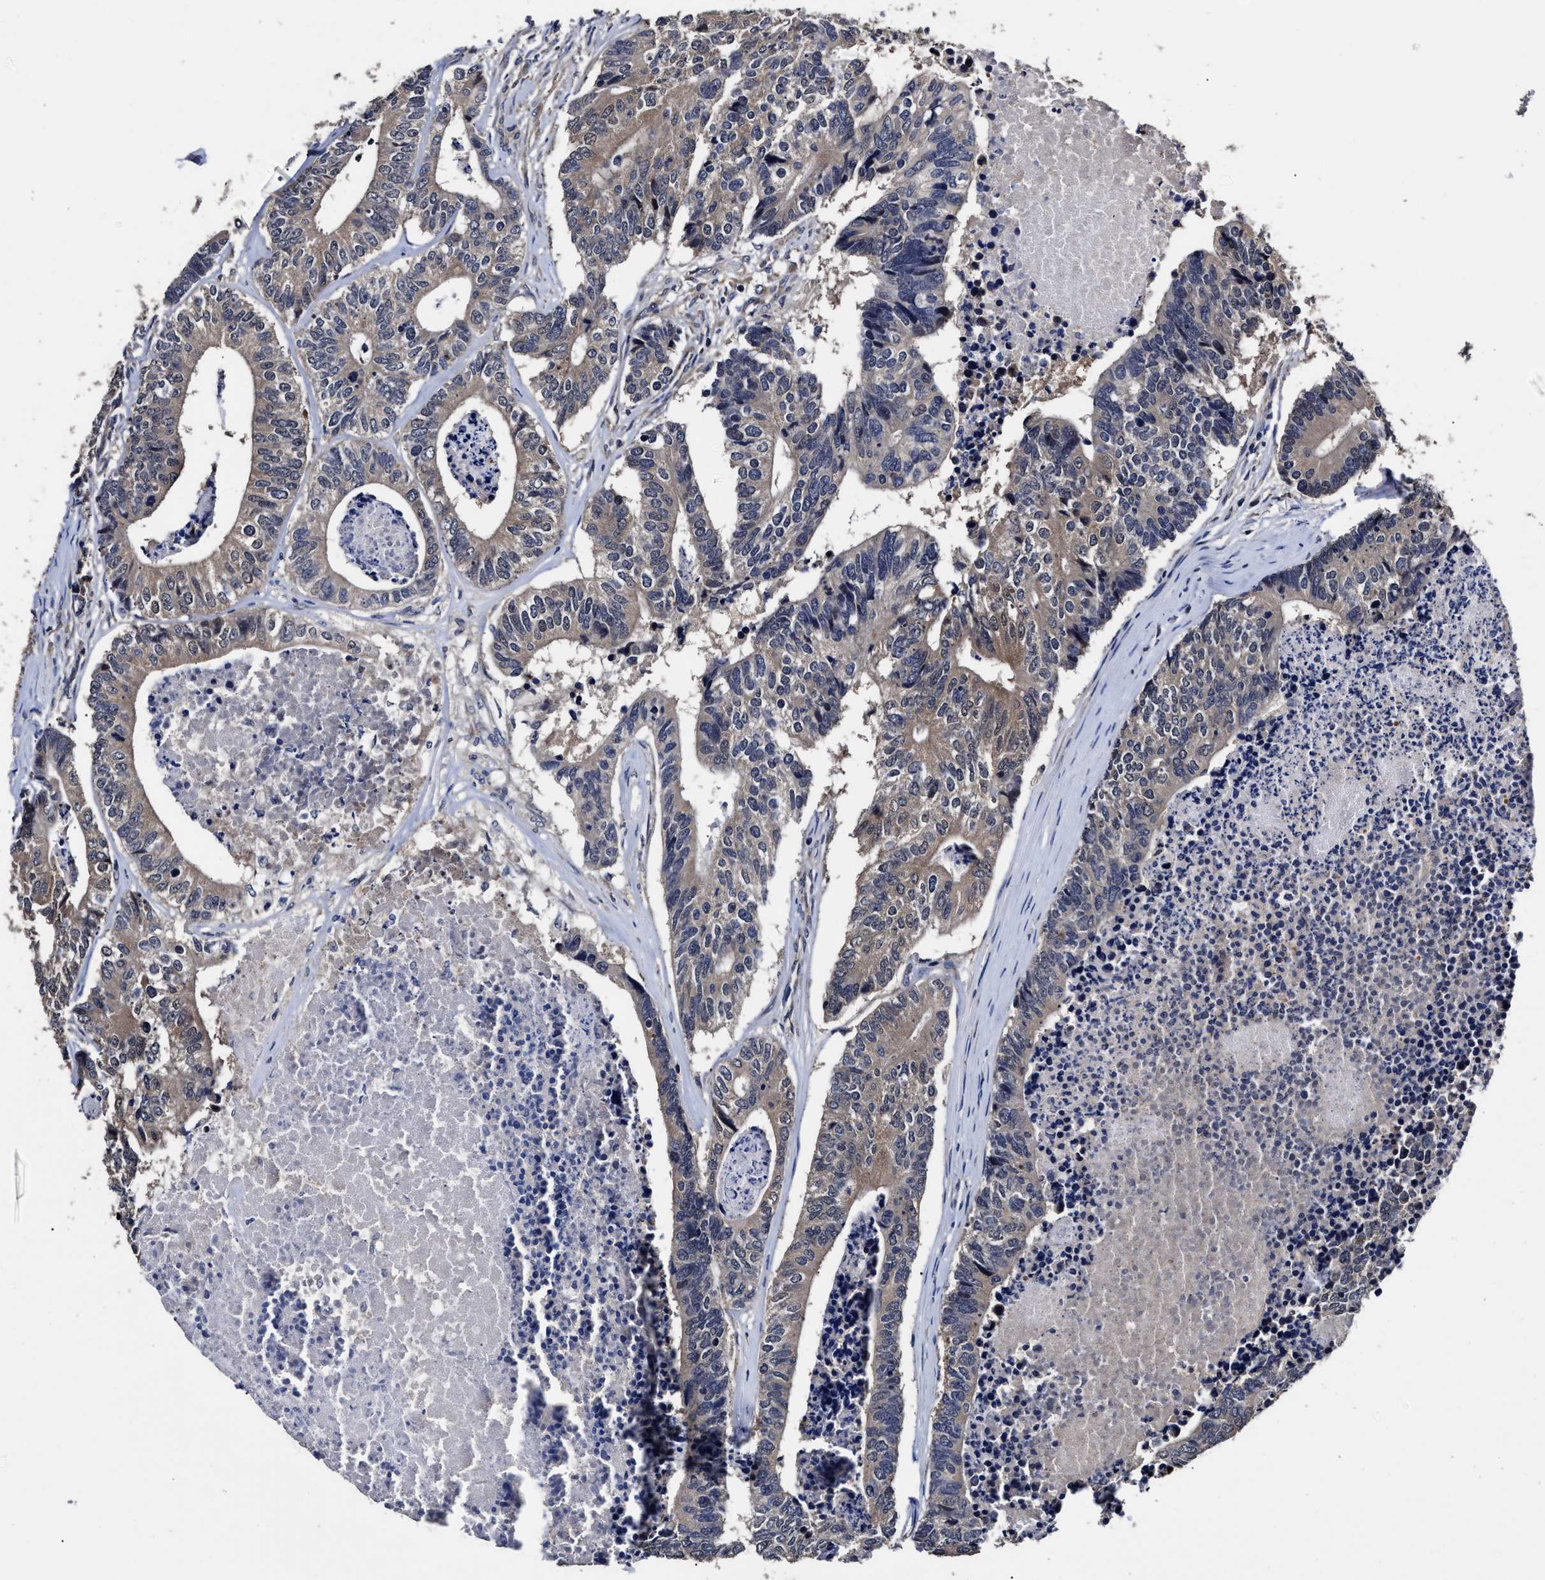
{"staining": {"intensity": "weak", "quantity": ">75%", "location": "cytoplasmic/membranous"}, "tissue": "colorectal cancer", "cell_type": "Tumor cells", "image_type": "cancer", "snomed": [{"axis": "morphology", "description": "Adenocarcinoma, NOS"}, {"axis": "topography", "description": "Colon"}], "caption": "The image exhibits a brown stain indicating the presence of a protein in the cytoplasmic/membranous of tumor cells in colorectal adenocarcinoma.", "gene": "SOCS5", "patient": {"sex": "female", "age": 67}}